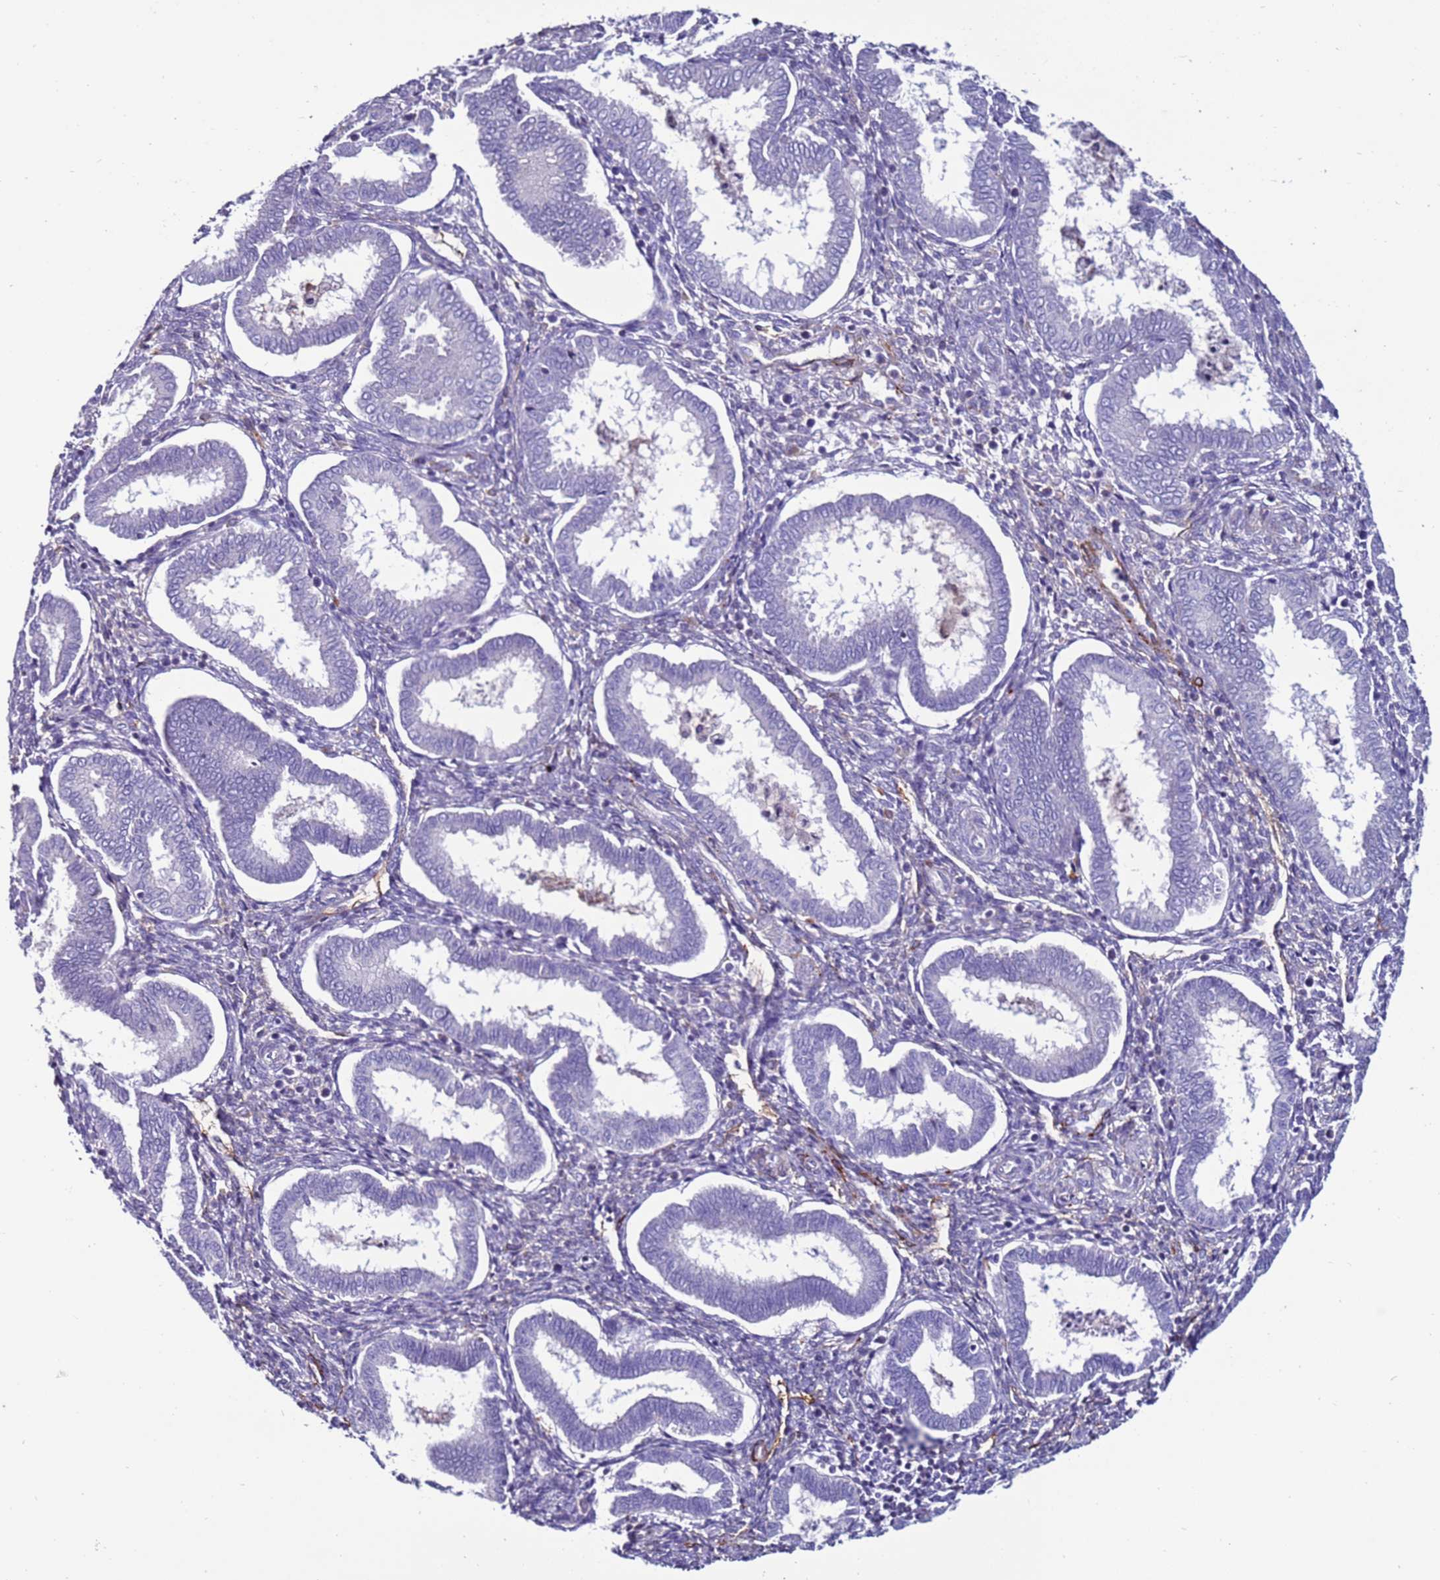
{"staining": {"intensity": "negative", "quantity": "none", "location": "none"}, "tissue": "endometrium", "cell_type": "Cells in endometrial stroma", "image_type": "normal", "snomed": [{"axis": "morphology", "description": "Normal tissue, NOS"}, {"axis": "topography", "description": "Endometrium"}], "caption": "DAB (3,3'-diaminobenzidine) immunohistochemical staining of normal endometrium exhibits no significant staining in cells in endometrial stroma. The staining is performed using DAB brown chromogen with nuclei counter-stained in using hematoxylin.", "gene": "CLEC4M", "patient": {"sex": "female", "age": 24}}